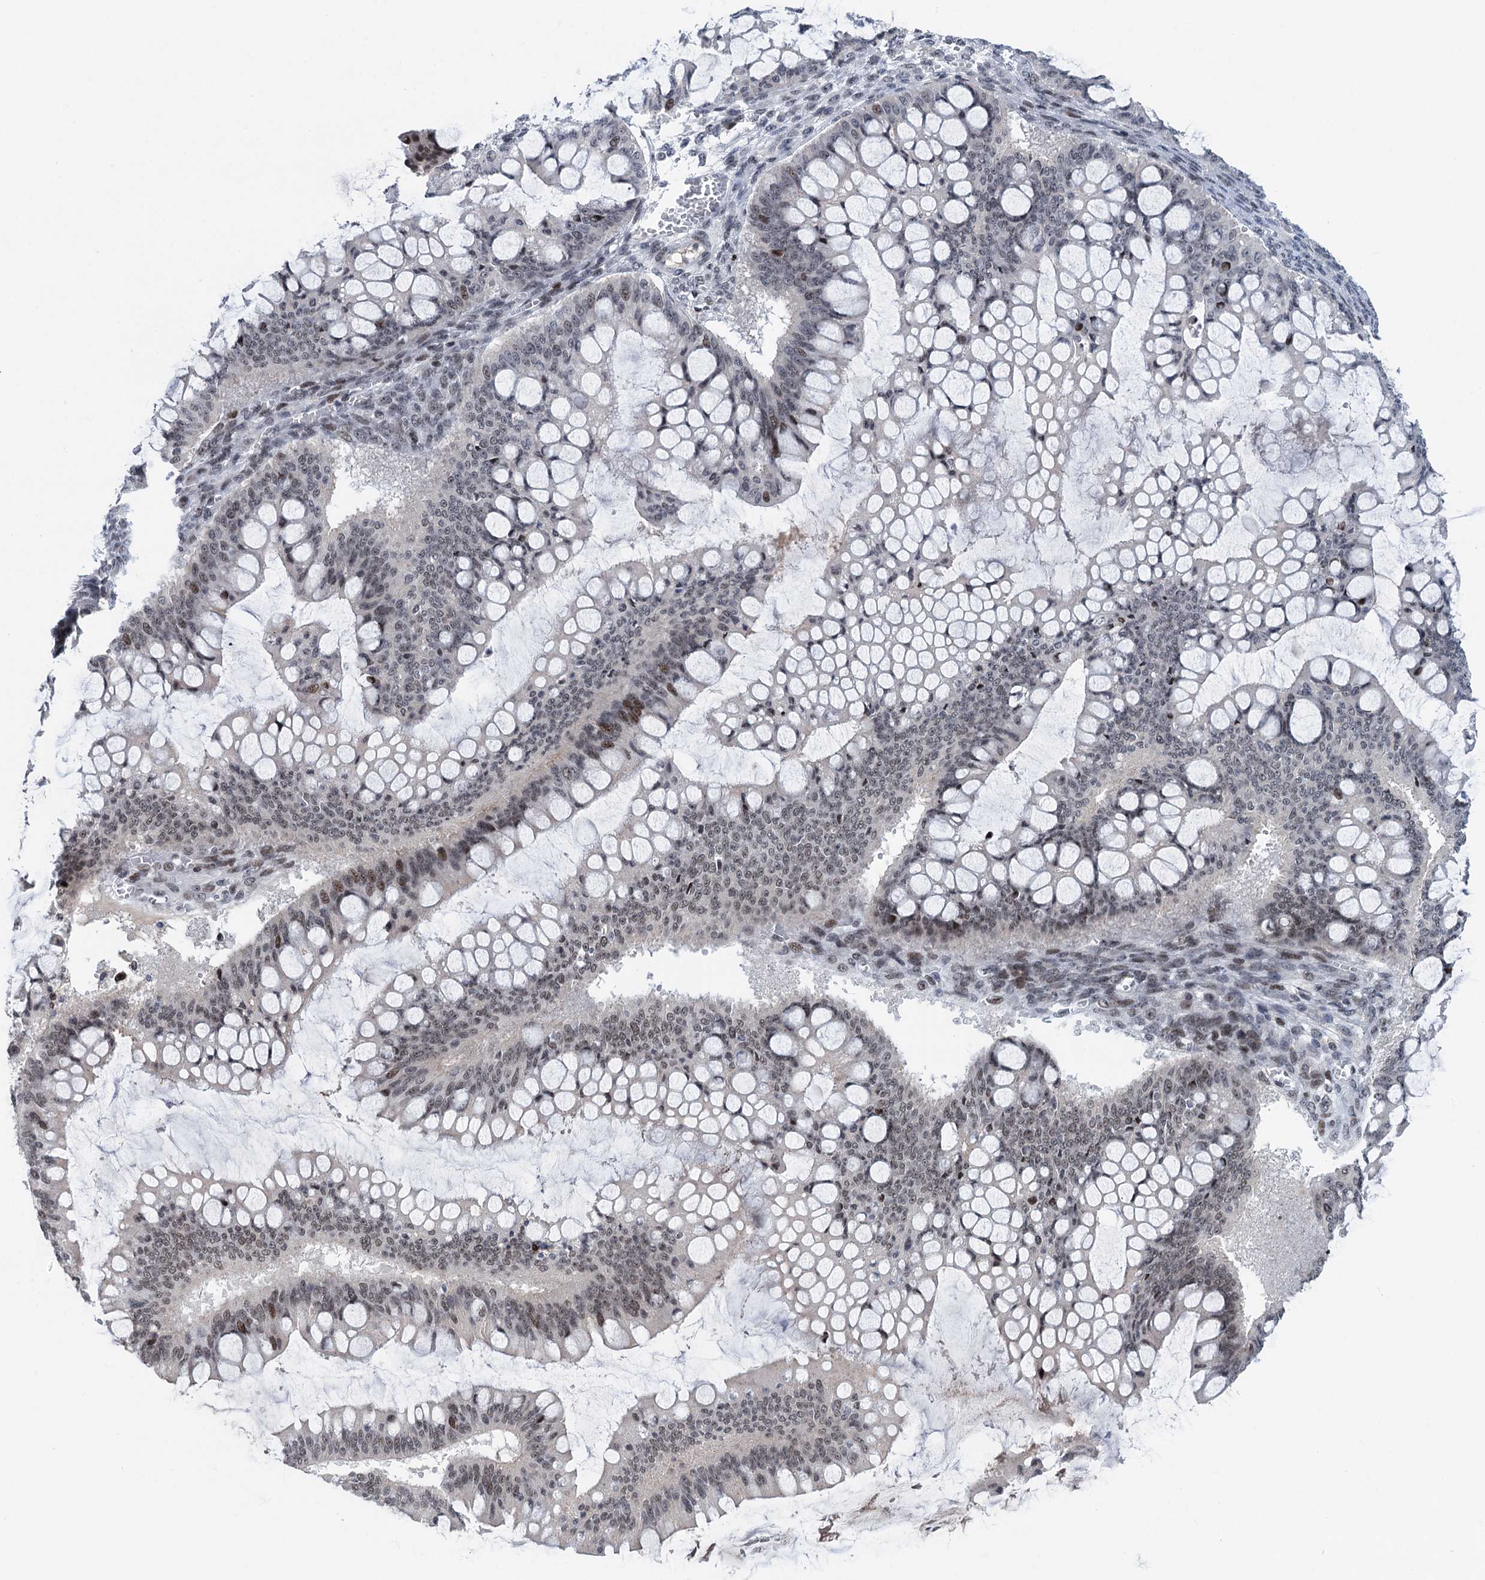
{"staining": {"intensity": "moderate", "quantity": "<25%", "location": "nuclear"}, "tissue": "ovarian cancer", "cell_type": "Tumor cells", "image_type": "cancer", "snomed": [{"axis": "morphology", "description": "Cystadenocarcinoma, mucinous, NOS"}, {"axis": "topography", "description": "Ovary"}], "caption": "Ovarian mucinous cystadenocarcinoma was stained to show a protein in brown. There is low levels of moderate nuclear positivity in approximately <25% of tumor cells. (DAB (3,3'-diaminobenzidine) = brown stain, brightfield microscopy at high magnification).", "gene": "ZCCHC10", "patient": {"sex": "female", "age": 73}}